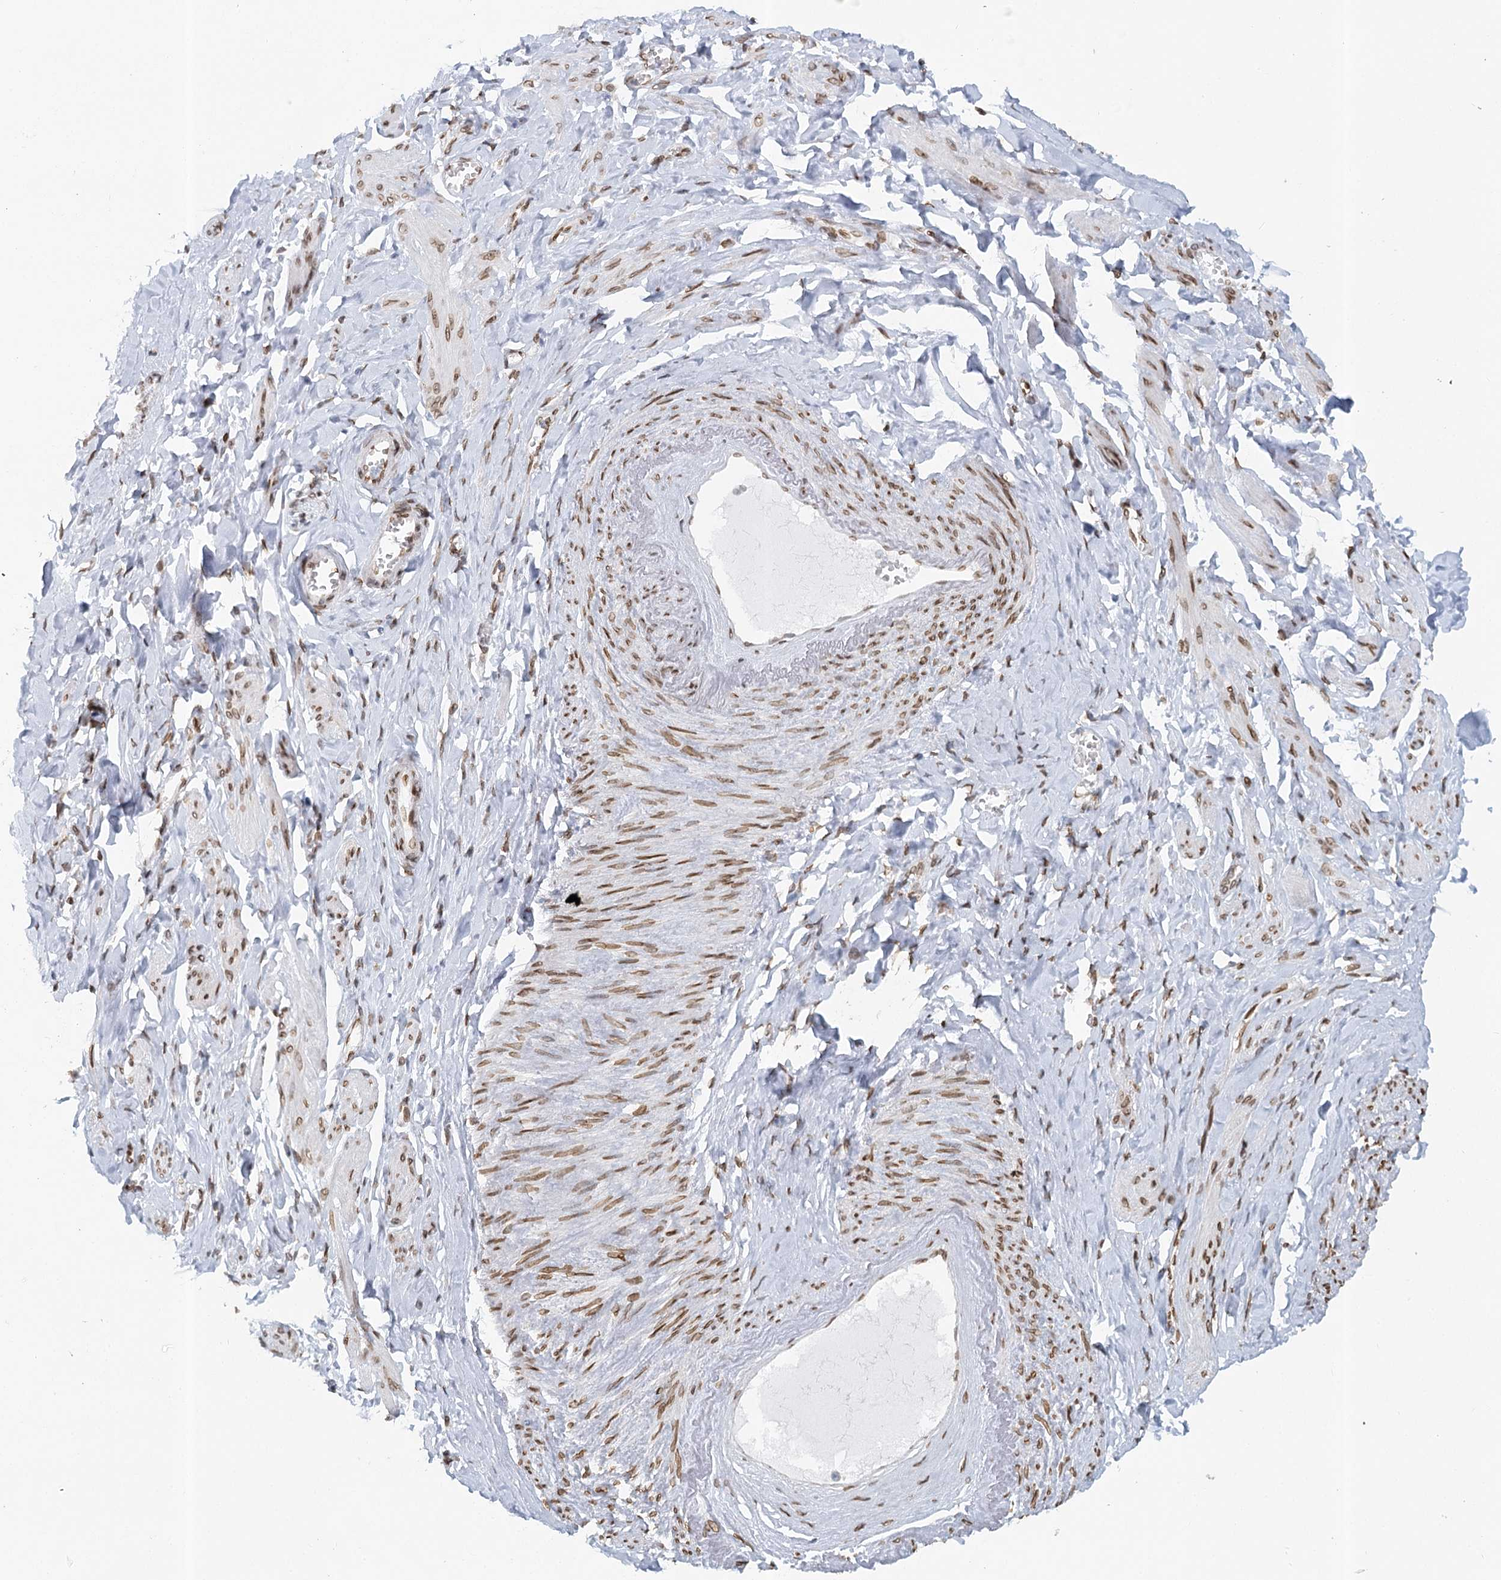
{"staining": {"intensity": "moderate", "quantity": ">75%", "location": "nuclear"}, "tissue": "adipose tissue", "cell_type": "Adipocytes", "image_type": "normal", "snomed": [{"axis": "morphology", "description": "Normal tissue, NOS"}, {"axis": "topography", "description": "Vascular tissue"}, {"axis": "topography", "description": "Fallopian tube"}, {"axis": "topography", "description": "Ovary"}], "caption": "High-power microscopy captured an immunohistochemistry (IHC) micrograph of benign adipose tissue, revealing moderate nuclear positivity in about >75% of adipocytes.", "gene": "VWA5A", "patient": {"sex": "female", "age": 67}}